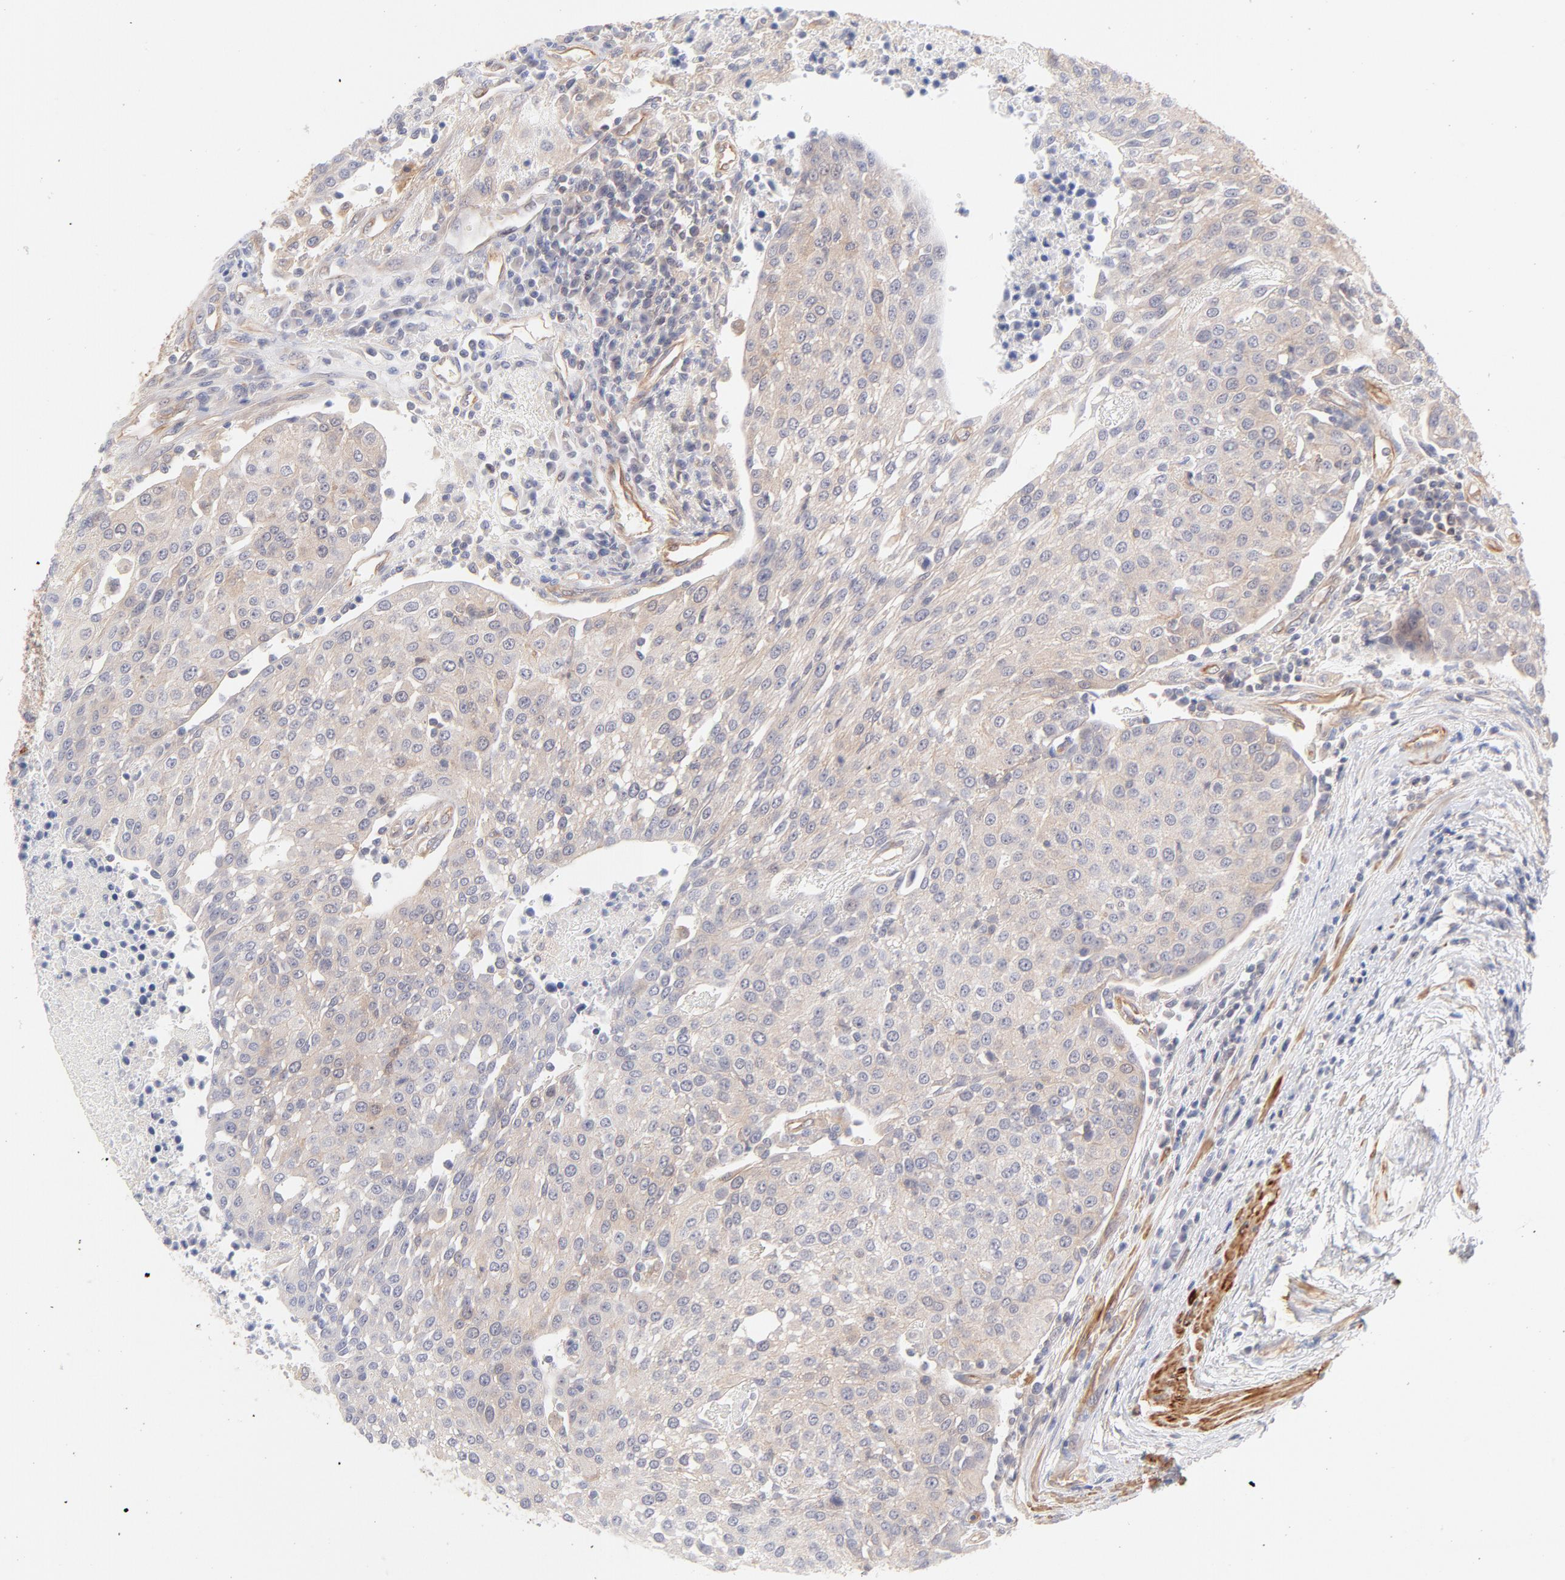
{"staining": {"intensity": "weak", "quantity": ">75%", "location": "cytoplasmic/membranous"}, "tissue": "urothelial cancer", "cell_type": "Tumor cells", "image_type": "cancer", "snomed": [{"axis": "morphology", "description": "Urothelial carcinoma, High grade"}, {"axis": "topography", "description": "Urinary bladder"}], "caption": "A micrograph of human urothelial carcinoma (high-grade) stained for a protein demonstrates weak cytoplasmic/membranous brown staining in tumor cells. The staining was performed using DAB (3,3'-diaminobenzidine), with brown indicating positive protein expression. Nuclei are stained blue with hematoxylin.", "gene": "LDLRAP1", "patient": {"sex": "female", "age": 85}}